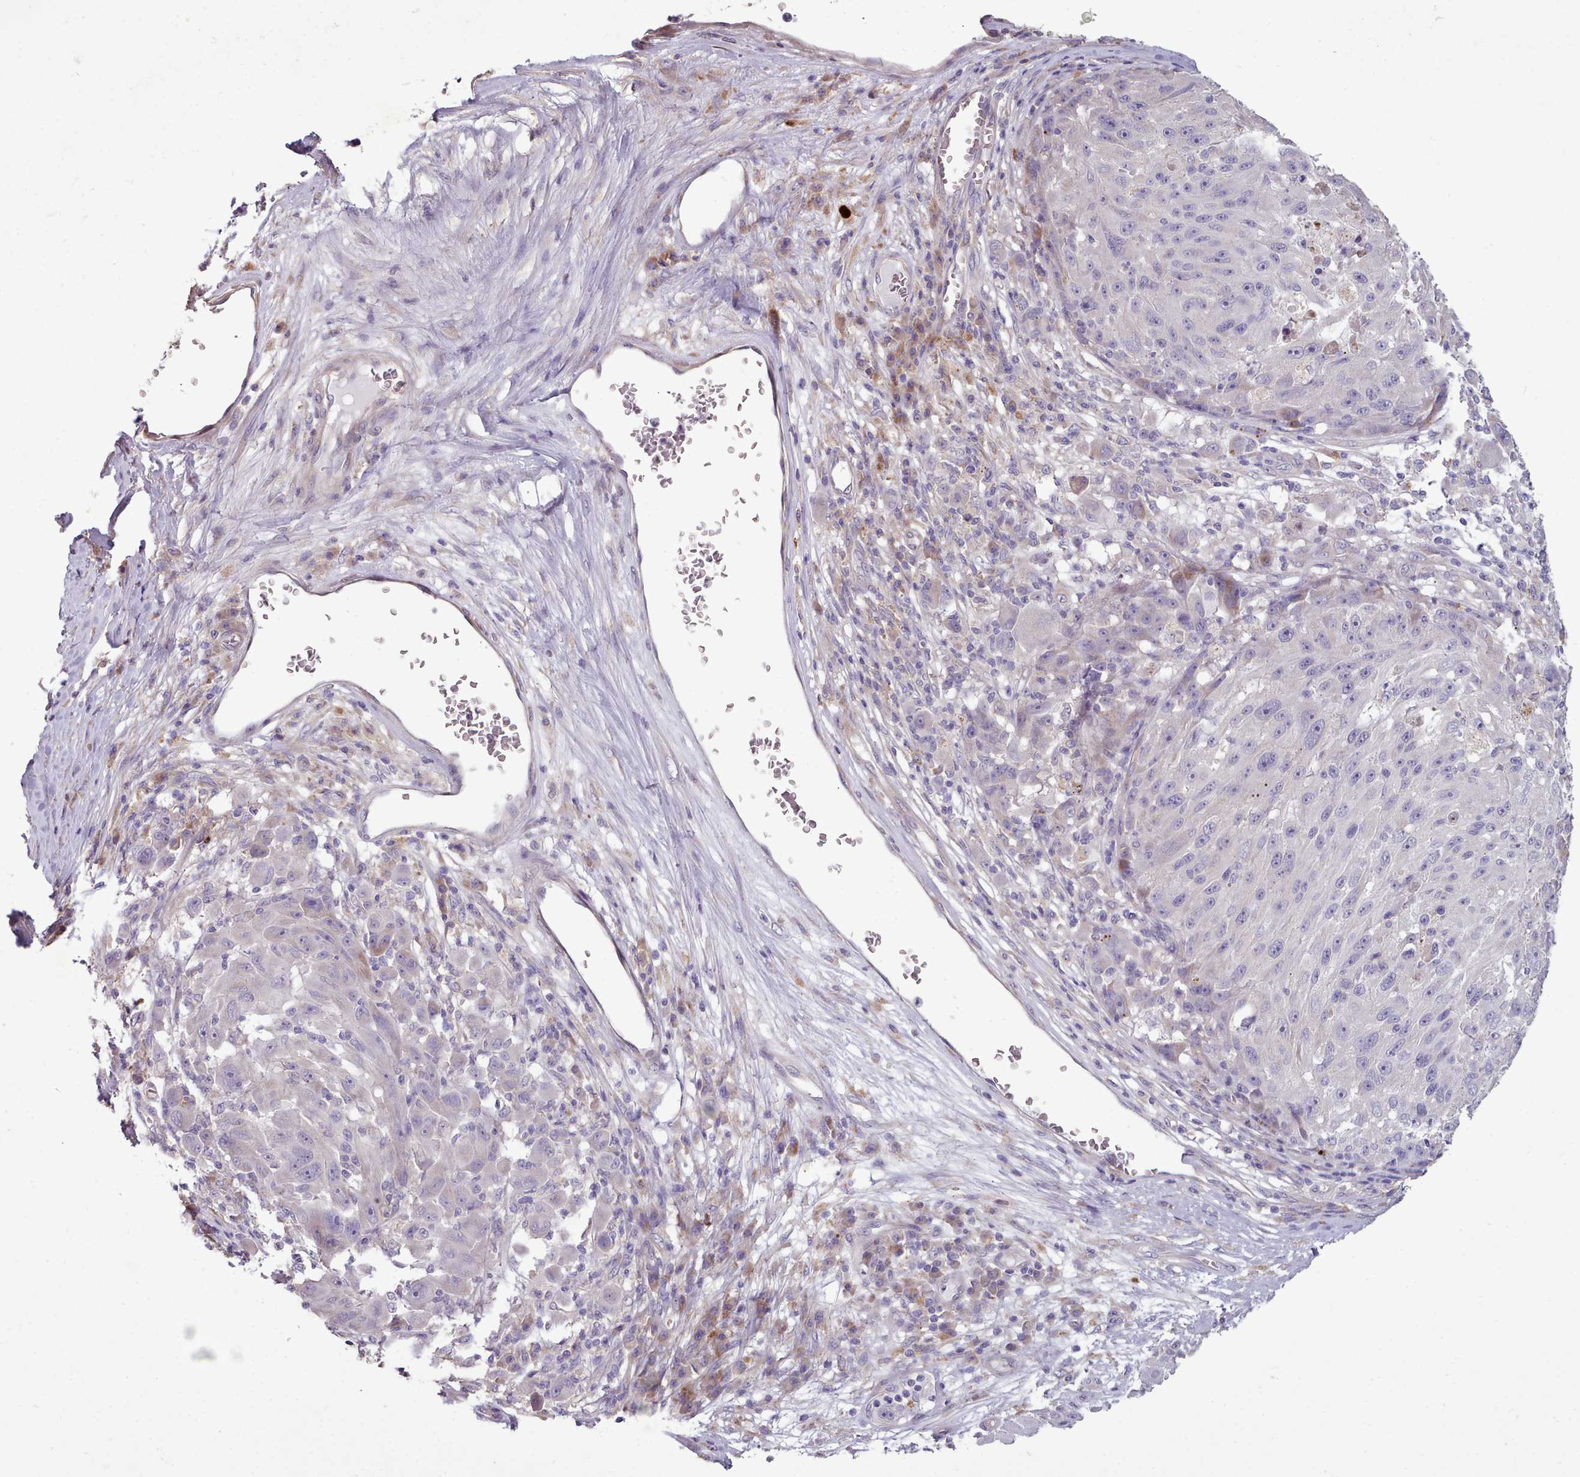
{"staining": {"intensity": "negative", "quantity": "none", "location": "none"}, "tissue": "melanoma", "cell_type": "Tumor cells", "image_type": "cancer", "snomed": [{"axis": "morphology", "description": "Malignant melanoma, NOS"}, {"axis": "topography", "description": "Skin"}], "caption": "Tumor cells are negative for brown protein staining in malignant melanoma. (DAB (3,3'-diaminobenzidine) immunohistochemistry (IHC), high magnification).", "gene": "DPF1", "patient": {"sex": "male", "age": 53}}